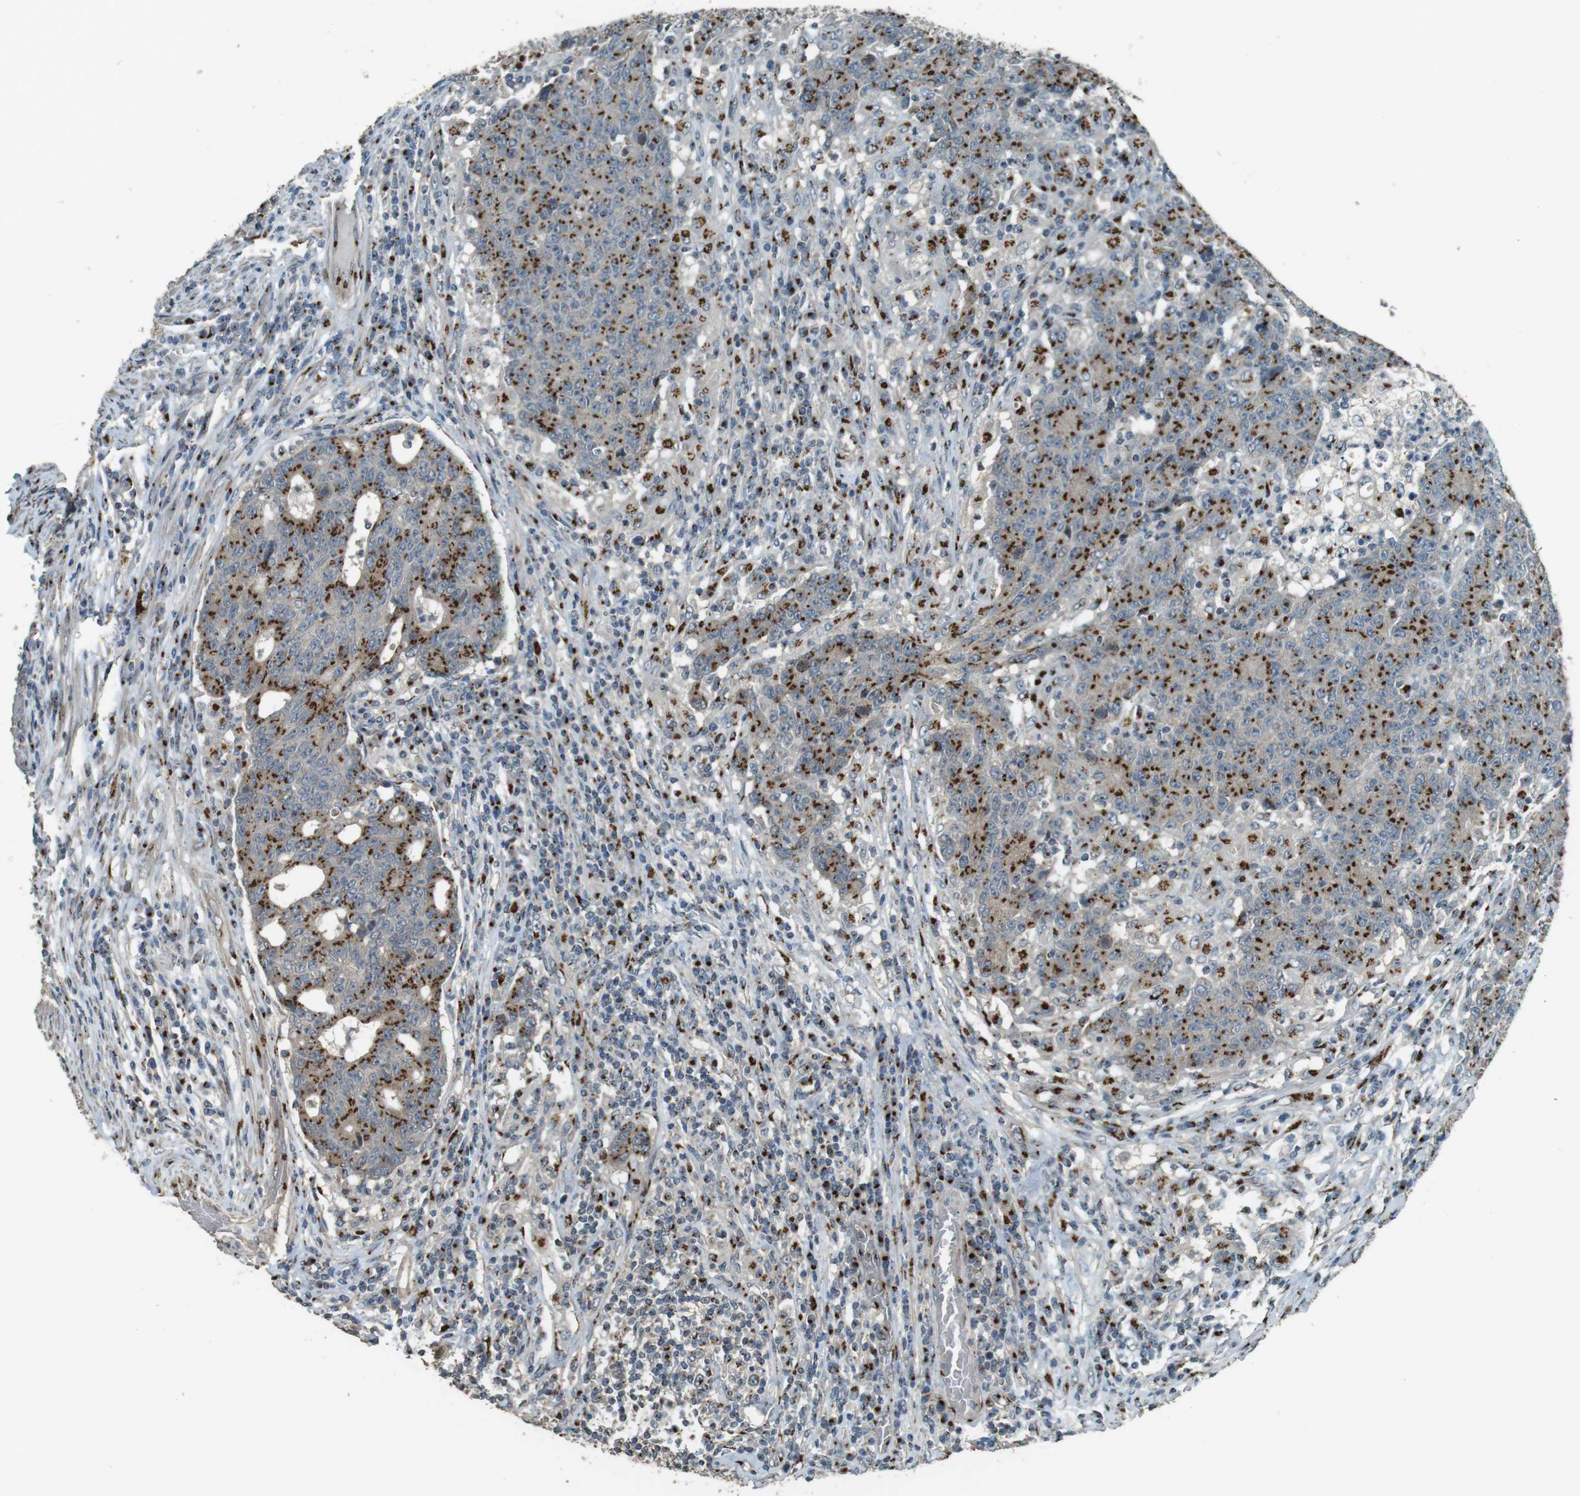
{"staining": {"intensity": "strong", "quantity": ">75%", "location": "cytoplasmic/membranous"}, "tissue": "colorectal cancer", "cell_type": "Tumor cells", "image_type": "cancer", "snomed": [{"axis": "morphology", "description": "Normal tissue, NOS"}, {"axis": "morphology", "description": "Adenocarcinoma, NOS"}, {"axis": "topography", "description": "Colon"}], "caption": "This histopathology image shows immunohistochemistry (IHC) staining of human colorectal adenocarcinoma, with high strong cytoplasmic/membranous expression in approximately >75% of tumor cells.", "gene": "TMEM115", "patient": {"sex": "female", "age": 75}}